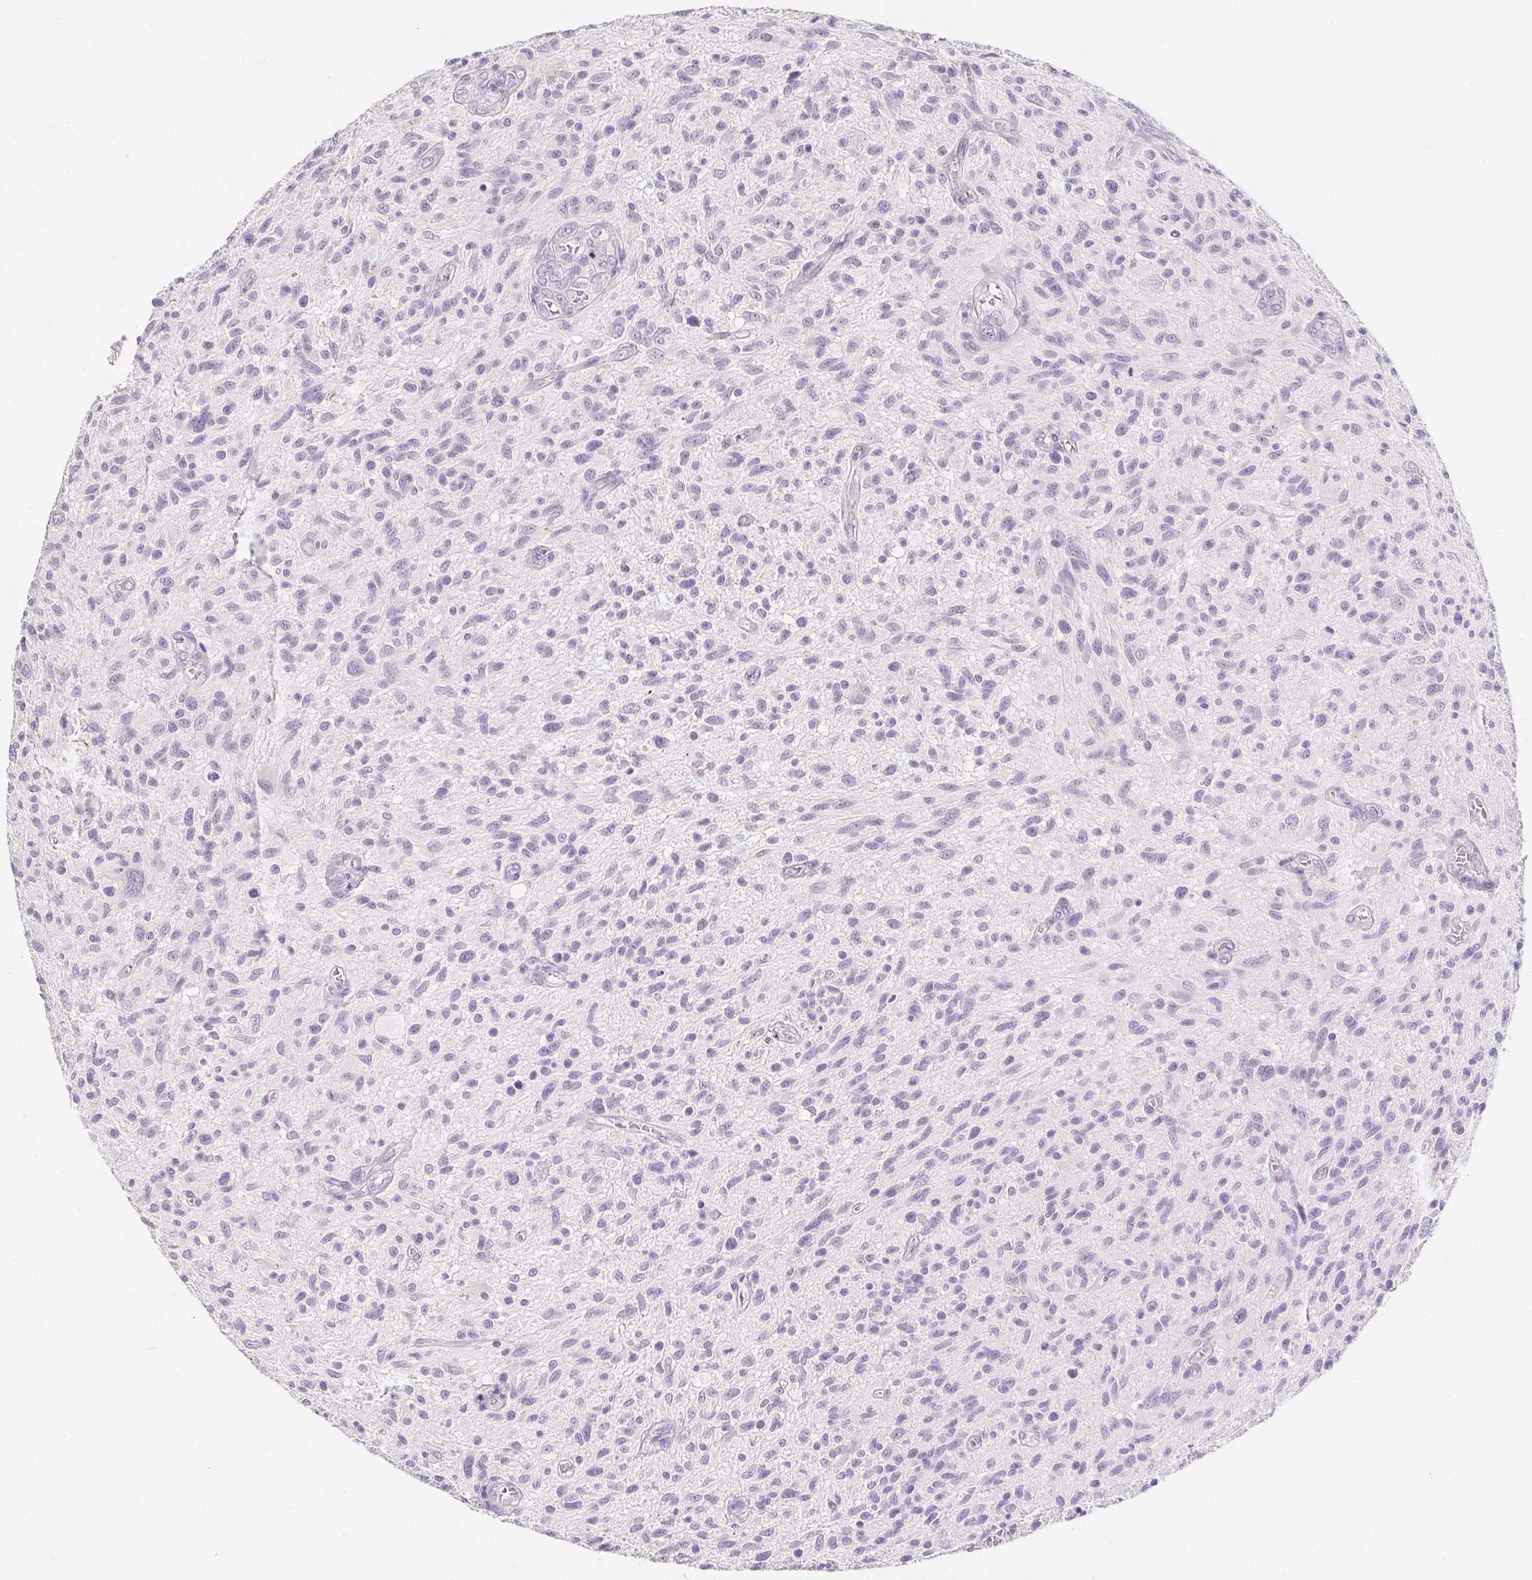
{"staining": {"intensity": "negative", "quantity": "none", "location": "none"}, "tissue": "glioma", "cell_type": "Tumor cells", "image_type": "cancer", "snomed": [{"axis": "morphology", "description": "Glioma, malignant, High grade"}, {"axis": "topography", "description": "Brain"}], "caption": "High magnification brightfield microscopy of malignant glioma (high-grade) stained with DAB (brown) and counterstained with hematoxylin (blue): tumor cells show no significant positivity.", "gene": "AQP5", "patient": {"sex": "male", "age": 75}}